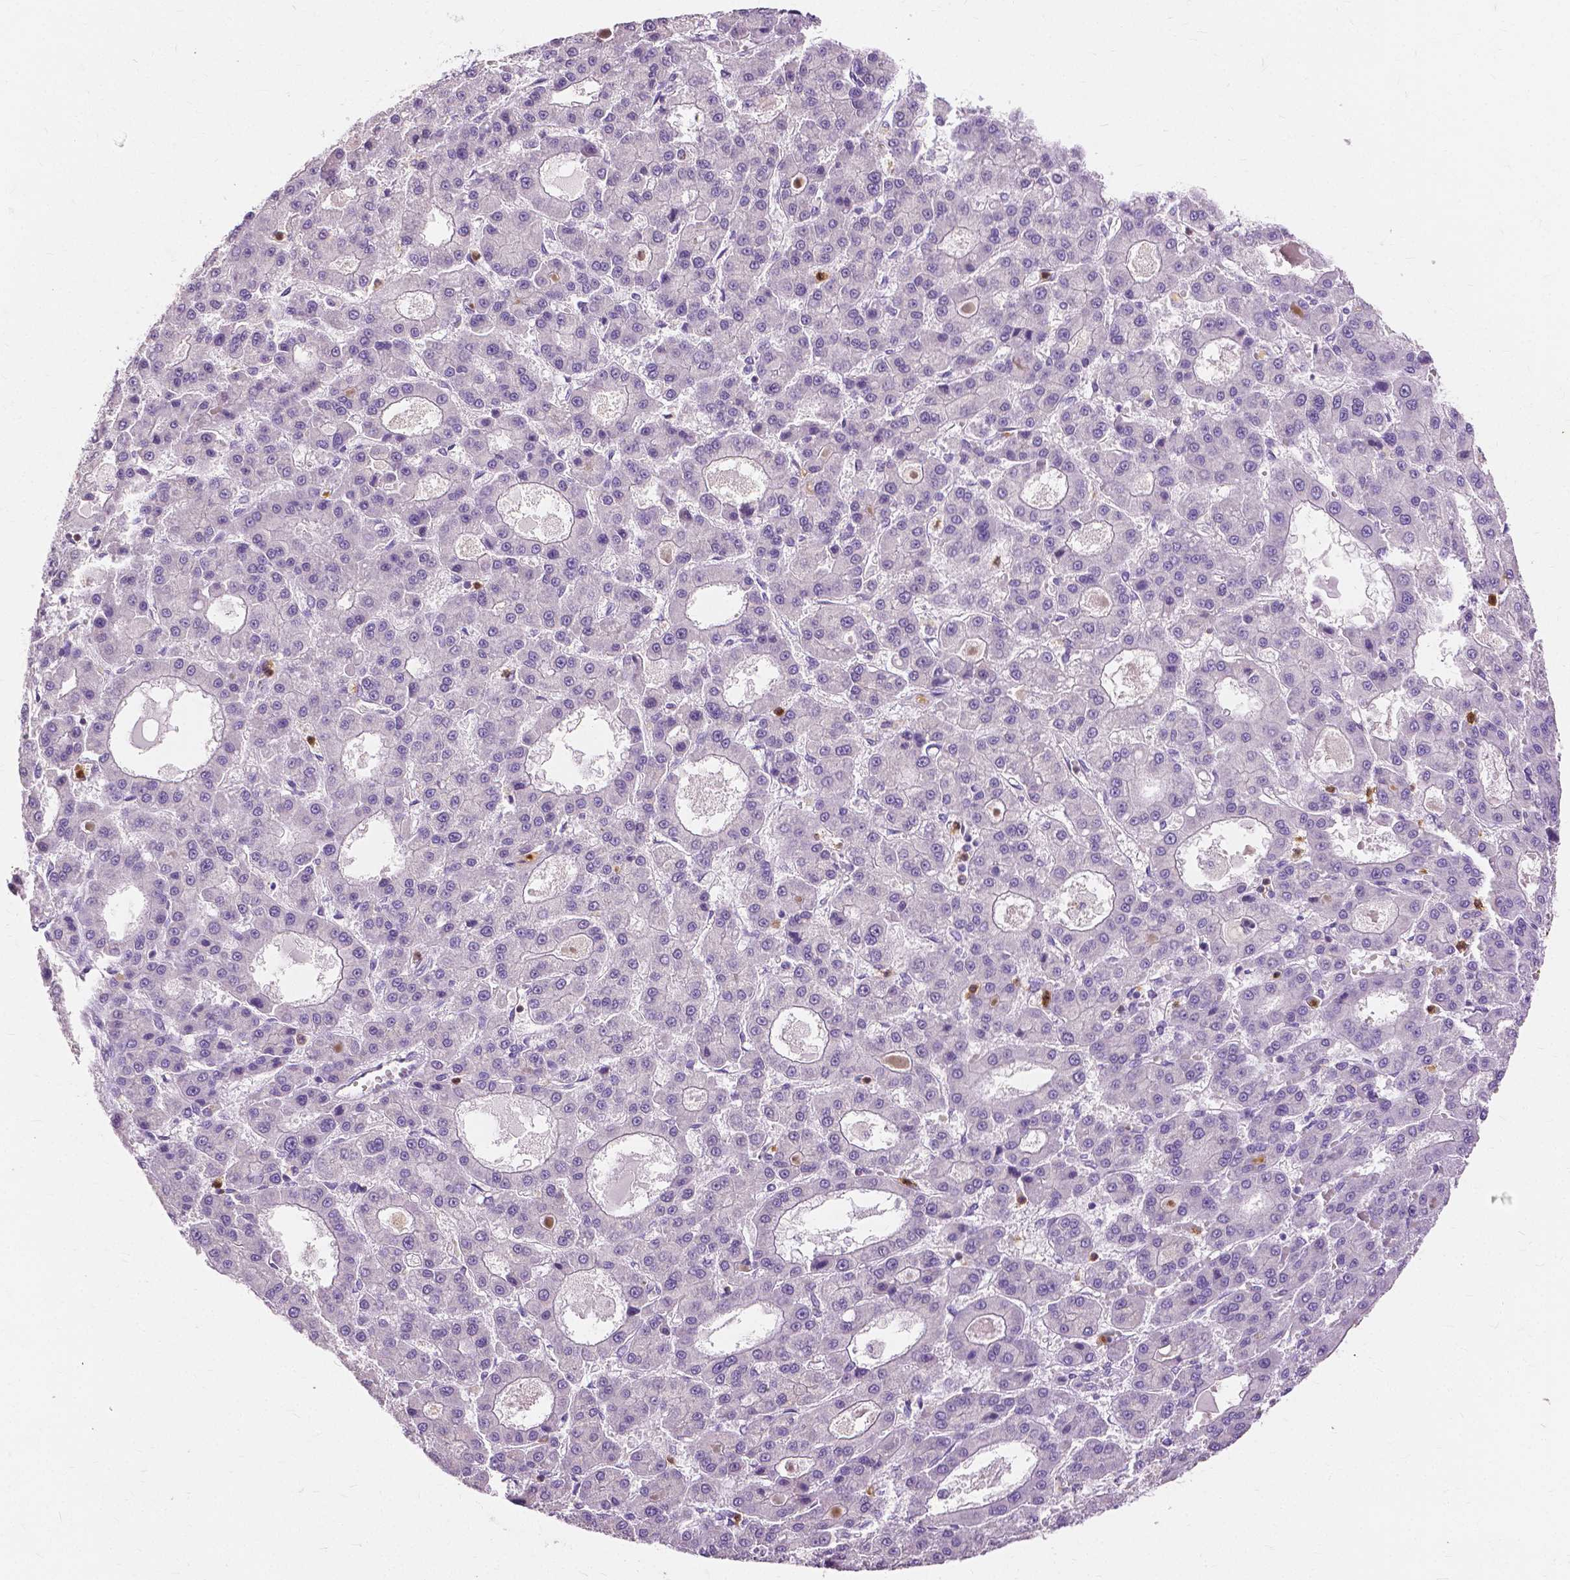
{"staining": {"intensity": "negative", "quantity": "none", "location": "none"}, "tissue": "liver cancer", "cell_type": "Tumor cells", "image_type": "cancer", "snomed": [{"axis": "morphology", "description": "Carcinoma, Hepatocellular, NOS"}, {"axis": "topography", "description": "Liver"}], "caption": "Immunohistochemistry (IHC) histopathology image of liver hepatocellular carcinoma stained for a protein (brown), which exhibits no positivity in tumor cells.", "gene": "CXCR2", "patient": {"sex": "male", "age": 70}}